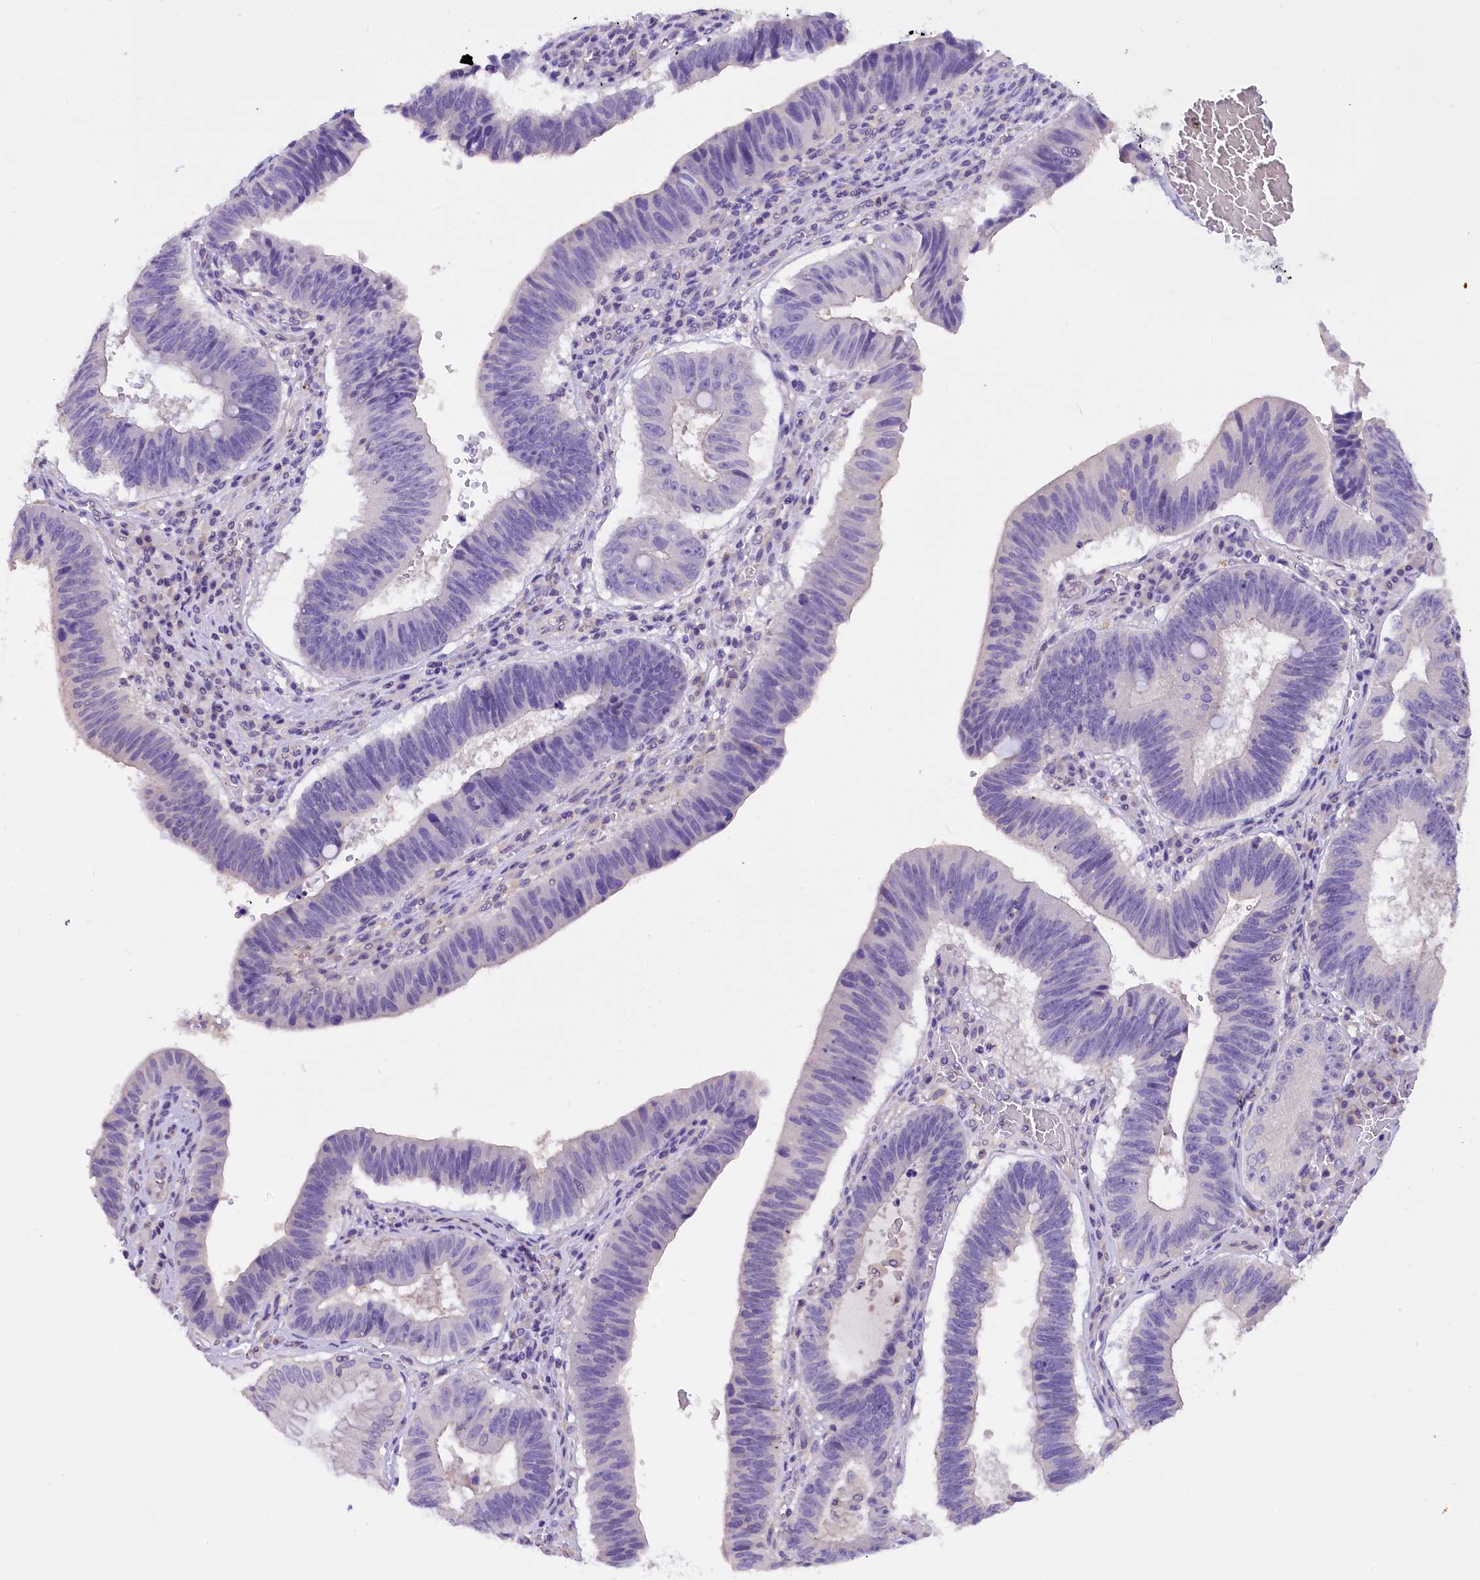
{"staining": {"intensity": "negative", "quantity": "none", "location": "none"}, "tissue": "stomach cancer", "cell_type": "Tumor cells", "image_type": "cancer", "snomed": [{"axis": "morphology", "description": "Adenocarcinoma, NOS"}, {"axis": "topography", "description": "Stomach"}], "caption": "DAB (3,3'-diaminobenzidine) immunohistochemical staining of adenocarcinoma (stomach) shows no significant staining in tumor cells.", "gene": "AP3B2", "patient": {"sex": "male", "age": 59}}